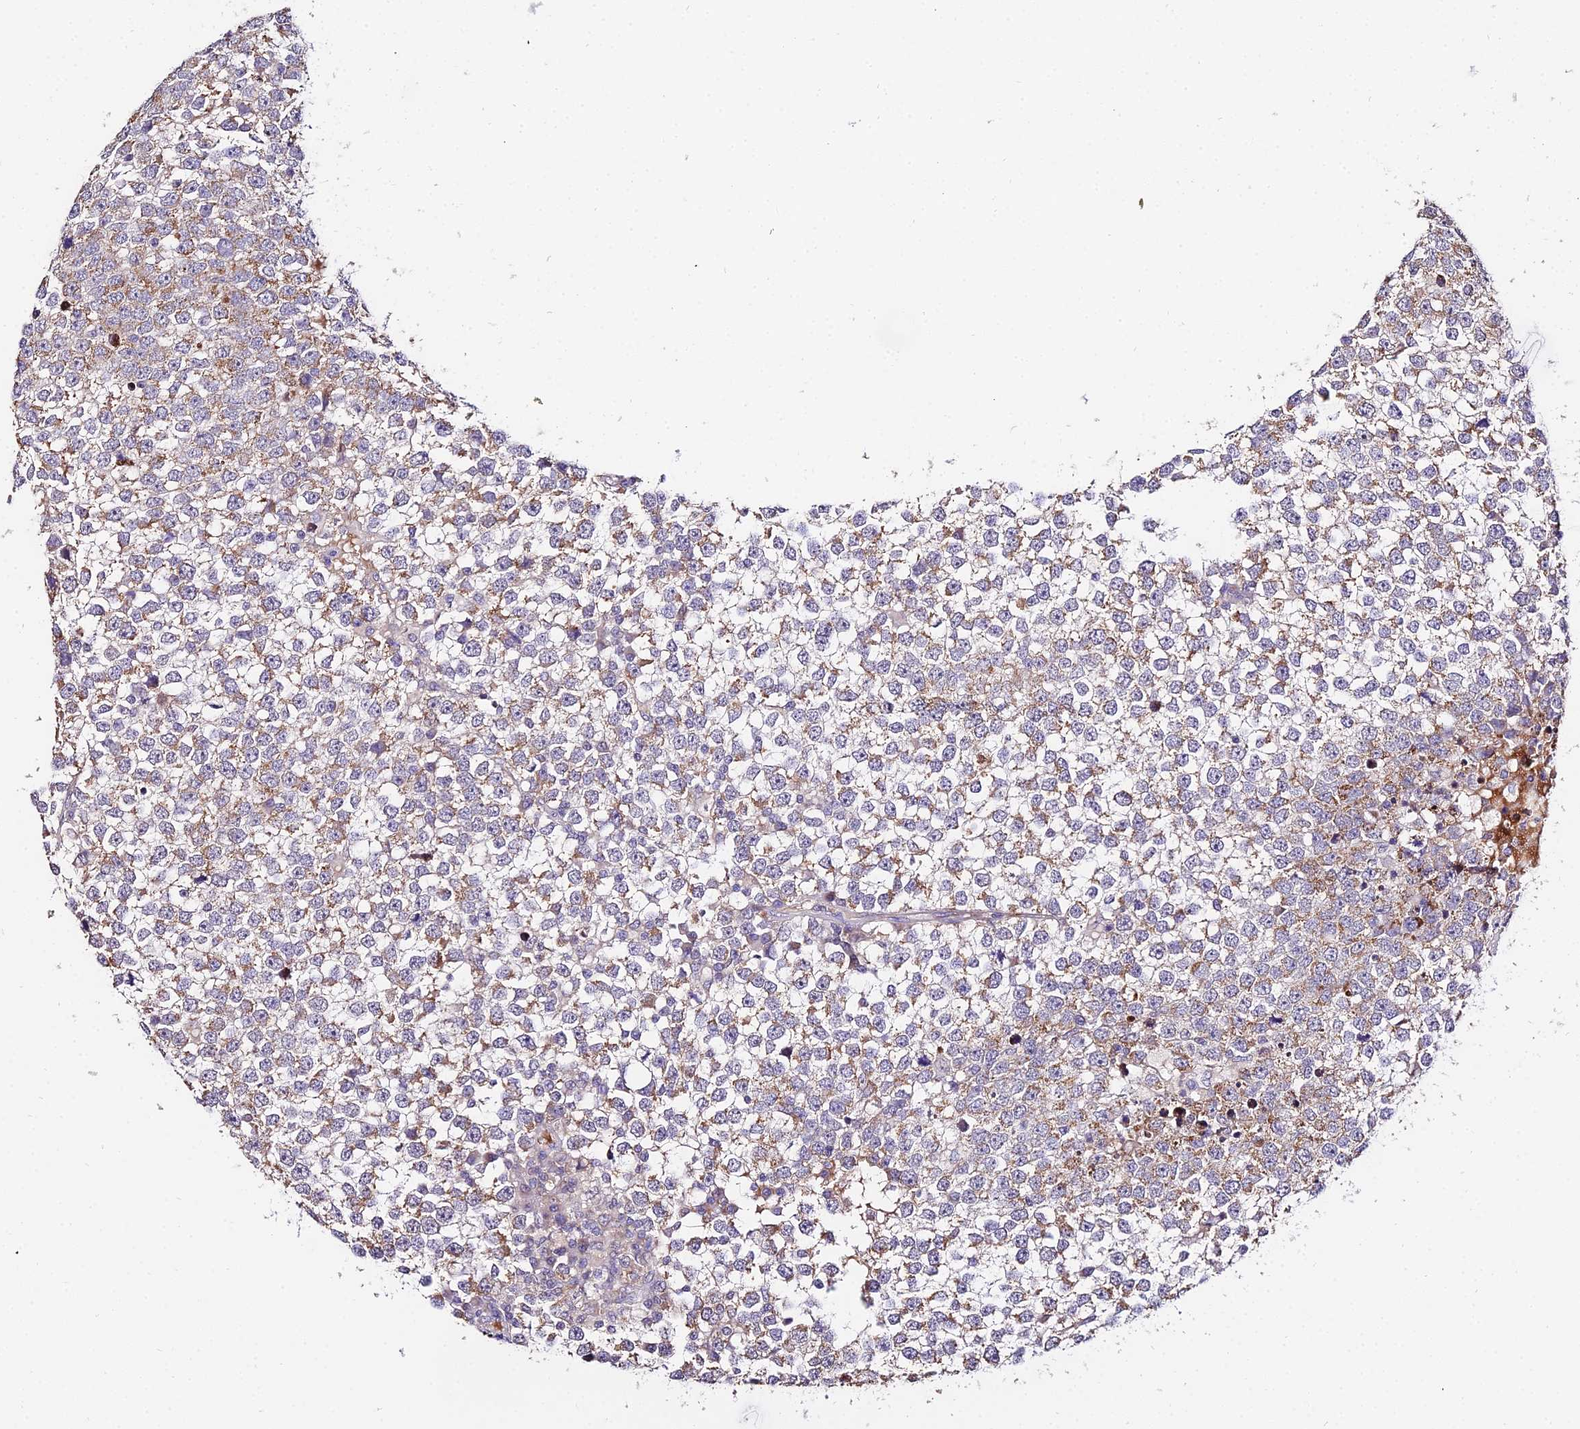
{"staining": {"intensity": "moderate", "quantity": "25%-75%", "location": "cytoplasmic/membranous"}, "tissue": "testis cancer", "cell_type": "Tumor cells", "image_type": "cancer", "snomed": [{"axis": "morphology", "description": "Seminoma, NOS"}, {"axis": "topography", "description": "Testis"}], "caption": "The immunohistochemical stain labels moderate cytoplasmic/membranous positivity in tumor cells of testis cancer (seminoma) tissue.", "gene": "WDR5B", "patient": {"sex": "male", "age": 65}}